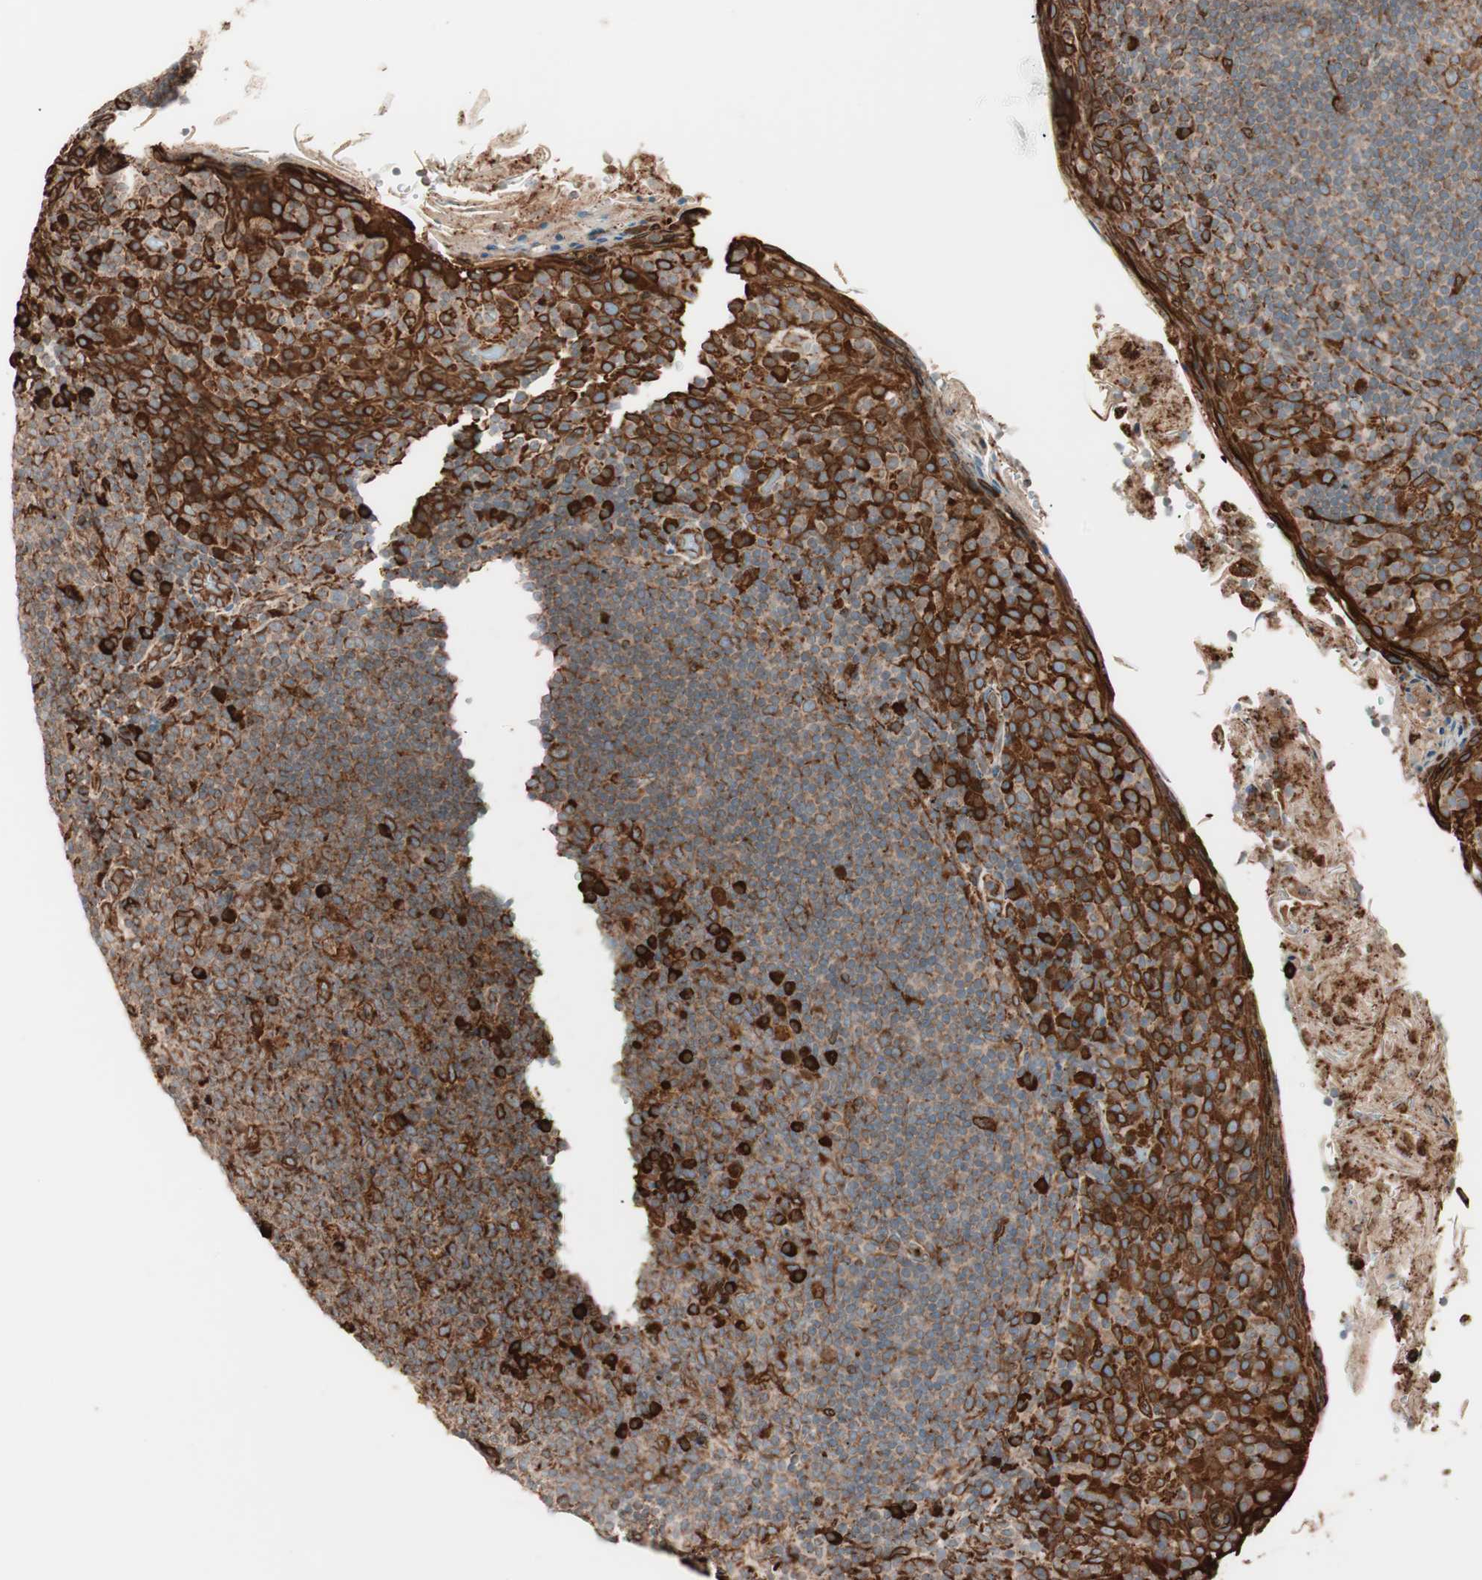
{"staining": {"intensity": "strong", "quantity": "25%-75%", "location": "cytoplasmic/membranous"}, "tissue": "tonsil", "cell_type": "Germinal center cells", "image_type": "normal", "snomed": [{"axis": "morphology", "description": "Normal tissue, NOS"}, {"axis": "topography", "description": "Tonsil"}], "caption": "Immunohistochemical staining of normal human tonsil reveals high levels of strong cytoplasmic/membranous expression in about 25%-75% of germinal center cells.", "gene": "VEGFA", "patient": {"sex": "male", "age": 17}}